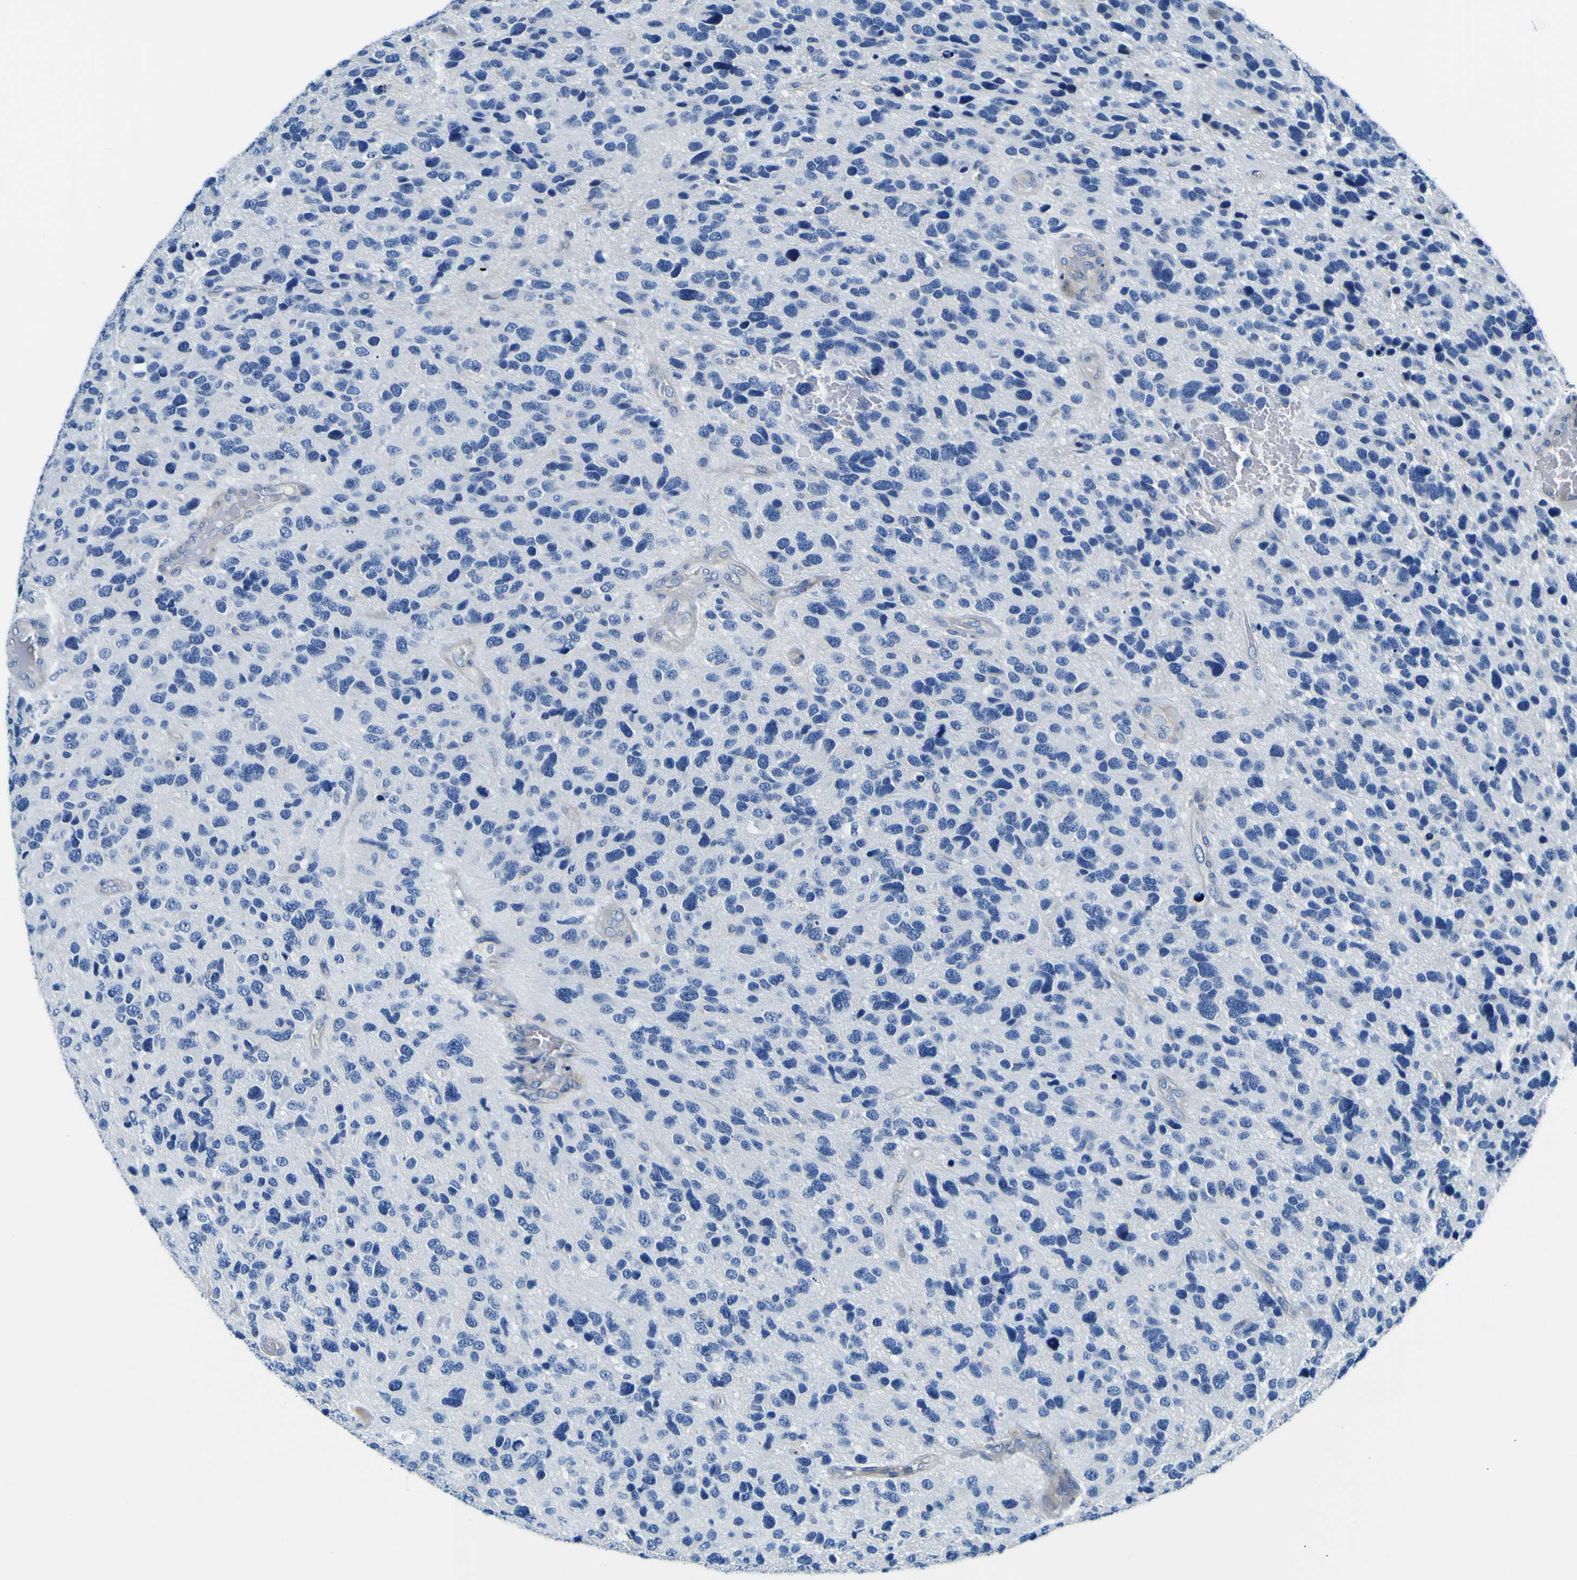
{"staining": {"intensity": "negative", "quantity": "none", "location": "none"}, "tissue": "glioma", "cell_type": "Tumor cells", "image_type": "cancer", "snomed": [{"axis": "morphology", "description": "Glioma, malignant, High grade"}, {"axis": "topography", "description": "Brain"}], "caption": "Protein analysis of malignant high-grade glioma shows no significant positivity in tumor cells. Brightfield microscopy of immunohistochemistry stained with DAB (brown) and hematoxylin (blue), captured at high magnification.", "gene": "ADGRA2", "patient": {"sex": "female", "age": 58}}